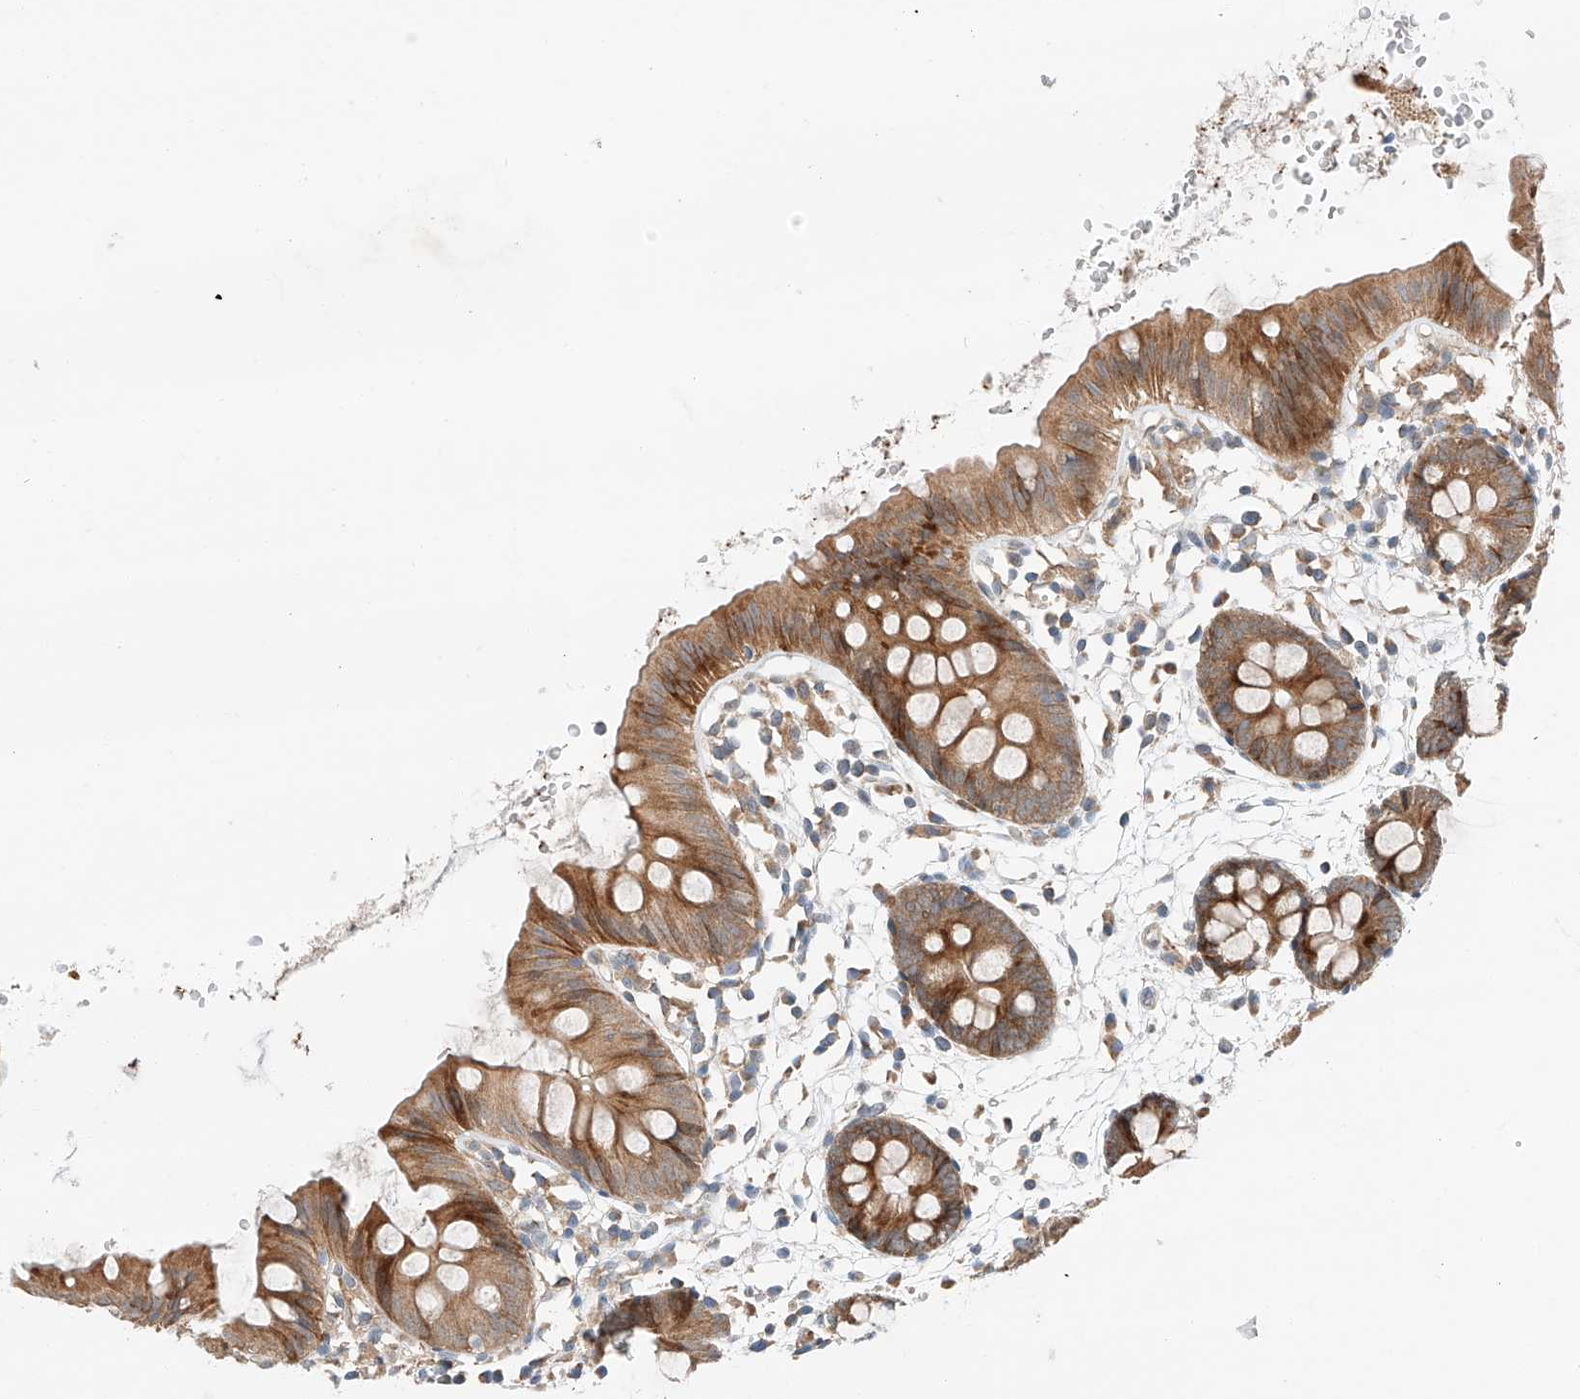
{"staining": {"intensity": "moderate", "quantity": ">75%", "location": "cytoplasmic/membranous"}, "tissue": "colon", "cell_type": "Endothelial cells", "image_type": "normal", "snomed": [{"axis": "morphology", "description": "Normal tissue, NOS"}, {"axis": "topography", "description": "Colon"}], "caption": "The image displays a brown stain indicating the presence of a protein in the cytoplasmic/membranous of endothelial cells in colon. (IHC, brightfield microscopy, high magnification).", "gene": "RUSC1", "patient": {"sex": "male", "age": 56}}